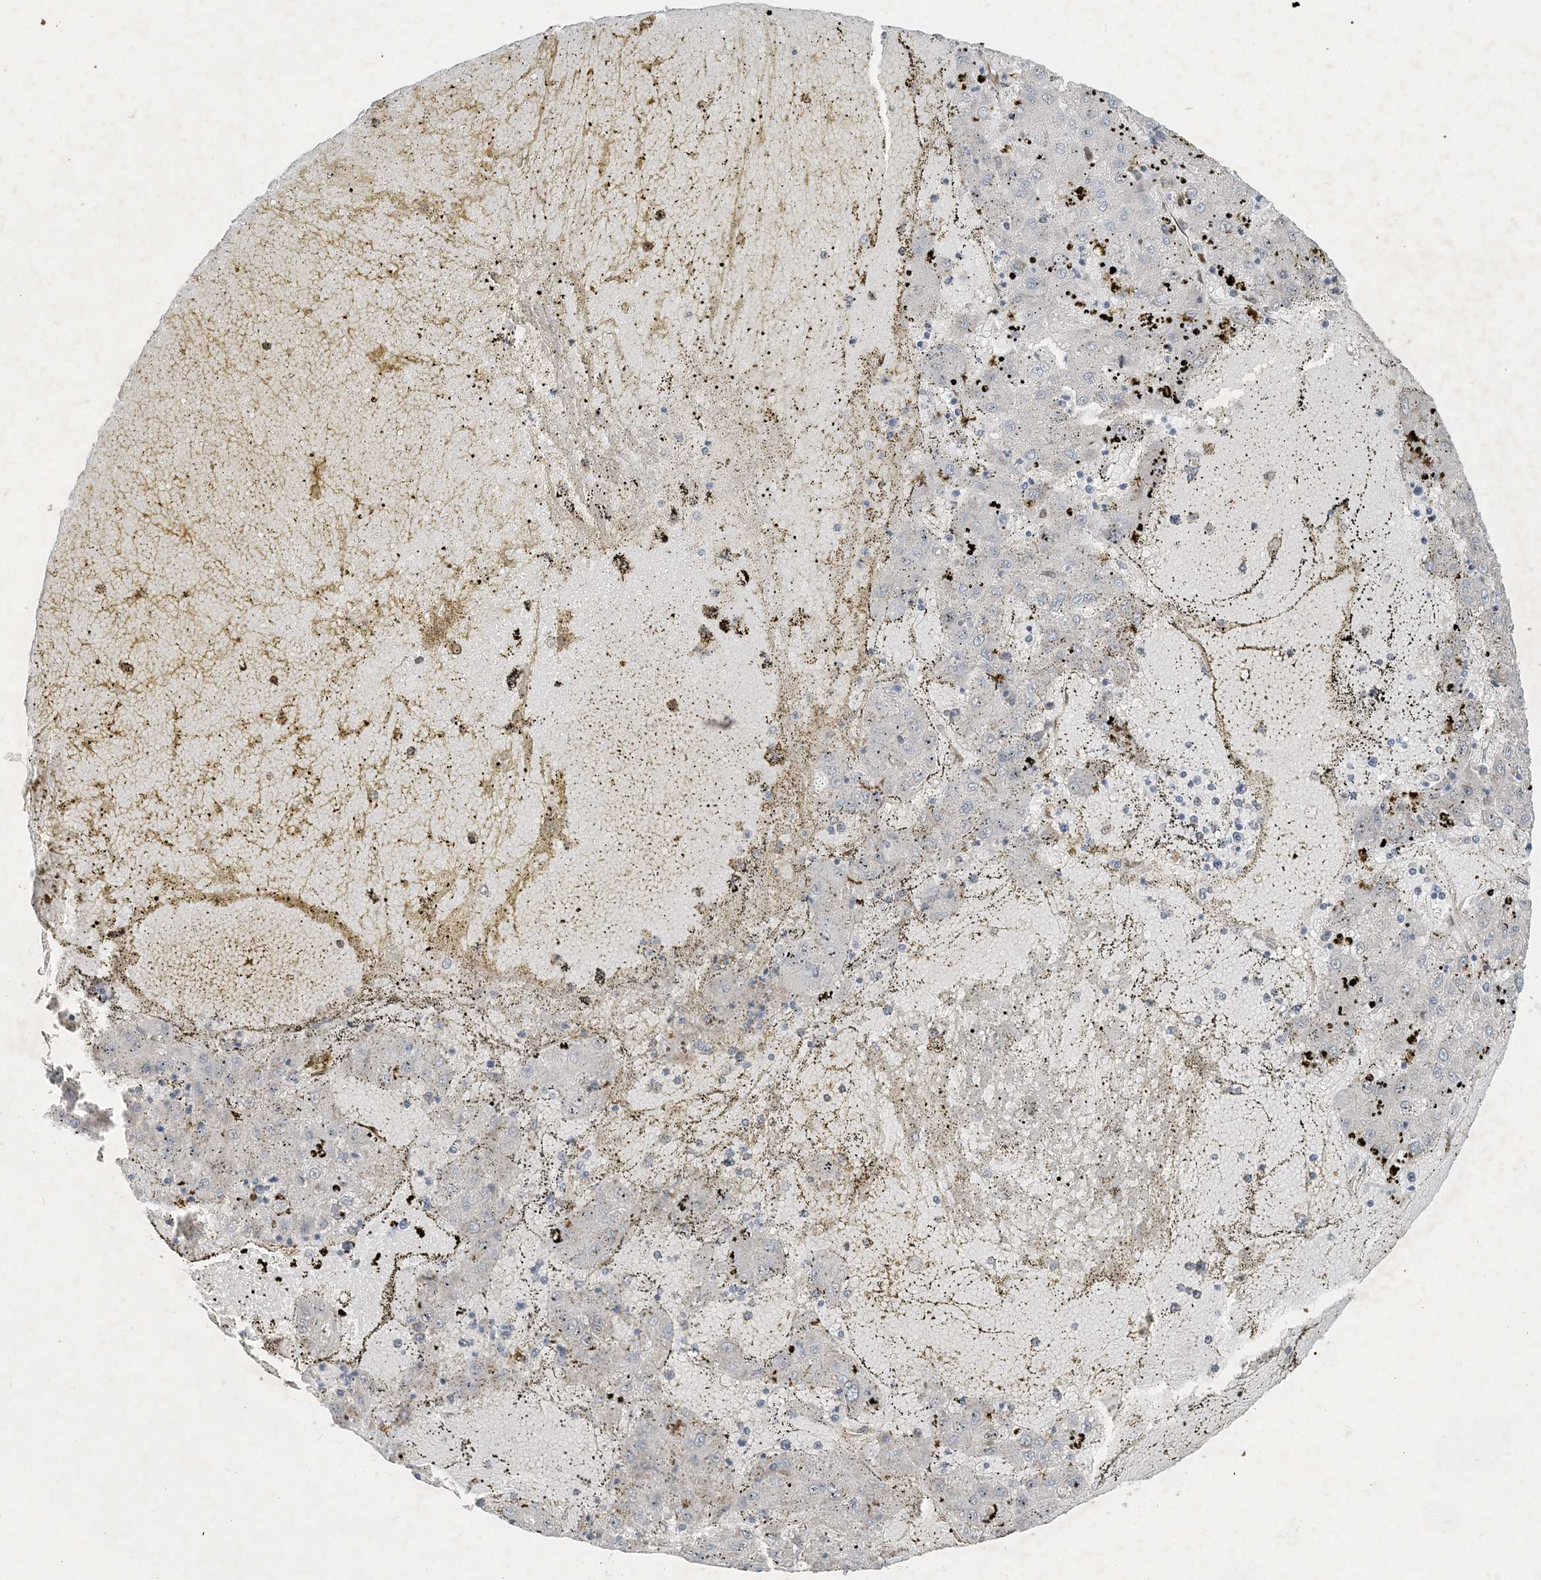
{"staining": {"intensity": "negative", "quantity": "none", "location": "none"}, "tissue": "liver cancer", "cell_type": "Tumor cells", "image_type": "cancer", "snomed": [{"axis": "morphology", "description": "Carcinoma, Hepatocellular, NOS"}, {"axis": "topography", "description": "Liver"}], "caption": "Immunohistochemistry (IHC) of human liver cancer displays no positivity in tumor cells. (DAB (3,3'-diaminobenzidine) immunohistochemistry, high magnification).", "gene": "CDS1", "patient": {"sex": "male", "age": 72}}